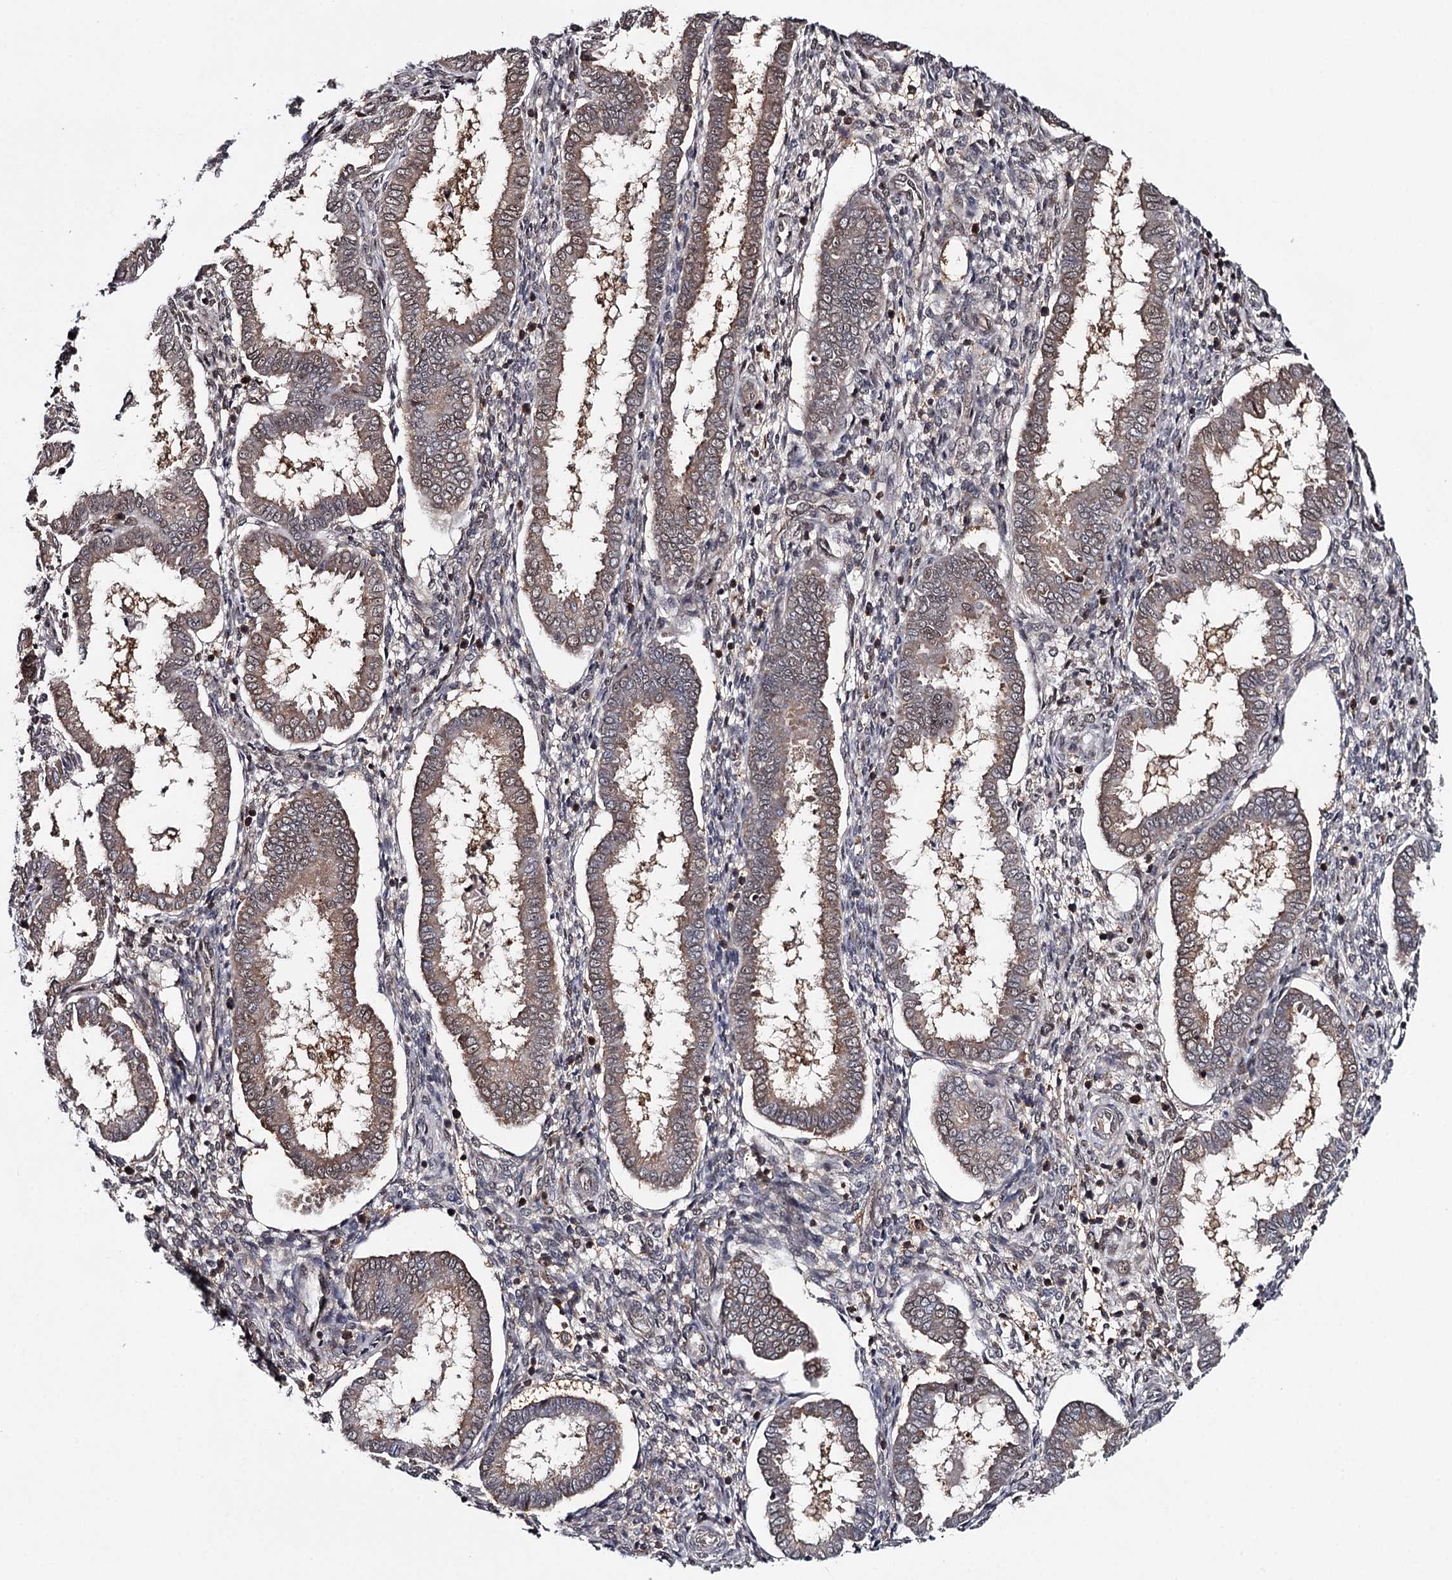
{"staining": {"intensity": "negative", "quantity": "none", "location": "none"}, "tissue": "endometrium", "cell_type": "Cells in endometrial stroma", "image_type": "normal", "snomed": [{"axis": "morphology", "description": "Normal tissue, NOS"}, {"axis": "topography", "description": "Endometrium"}], "caption": "Benign endometrium was stained to show a protein in brown. There is no significant staining in cells in endometrial stroma. (Immunohistochemistry, brightfield microscopy, high magnification).", "gene": "GTSF1", "patient": {"sex": "female", "age": 24}}